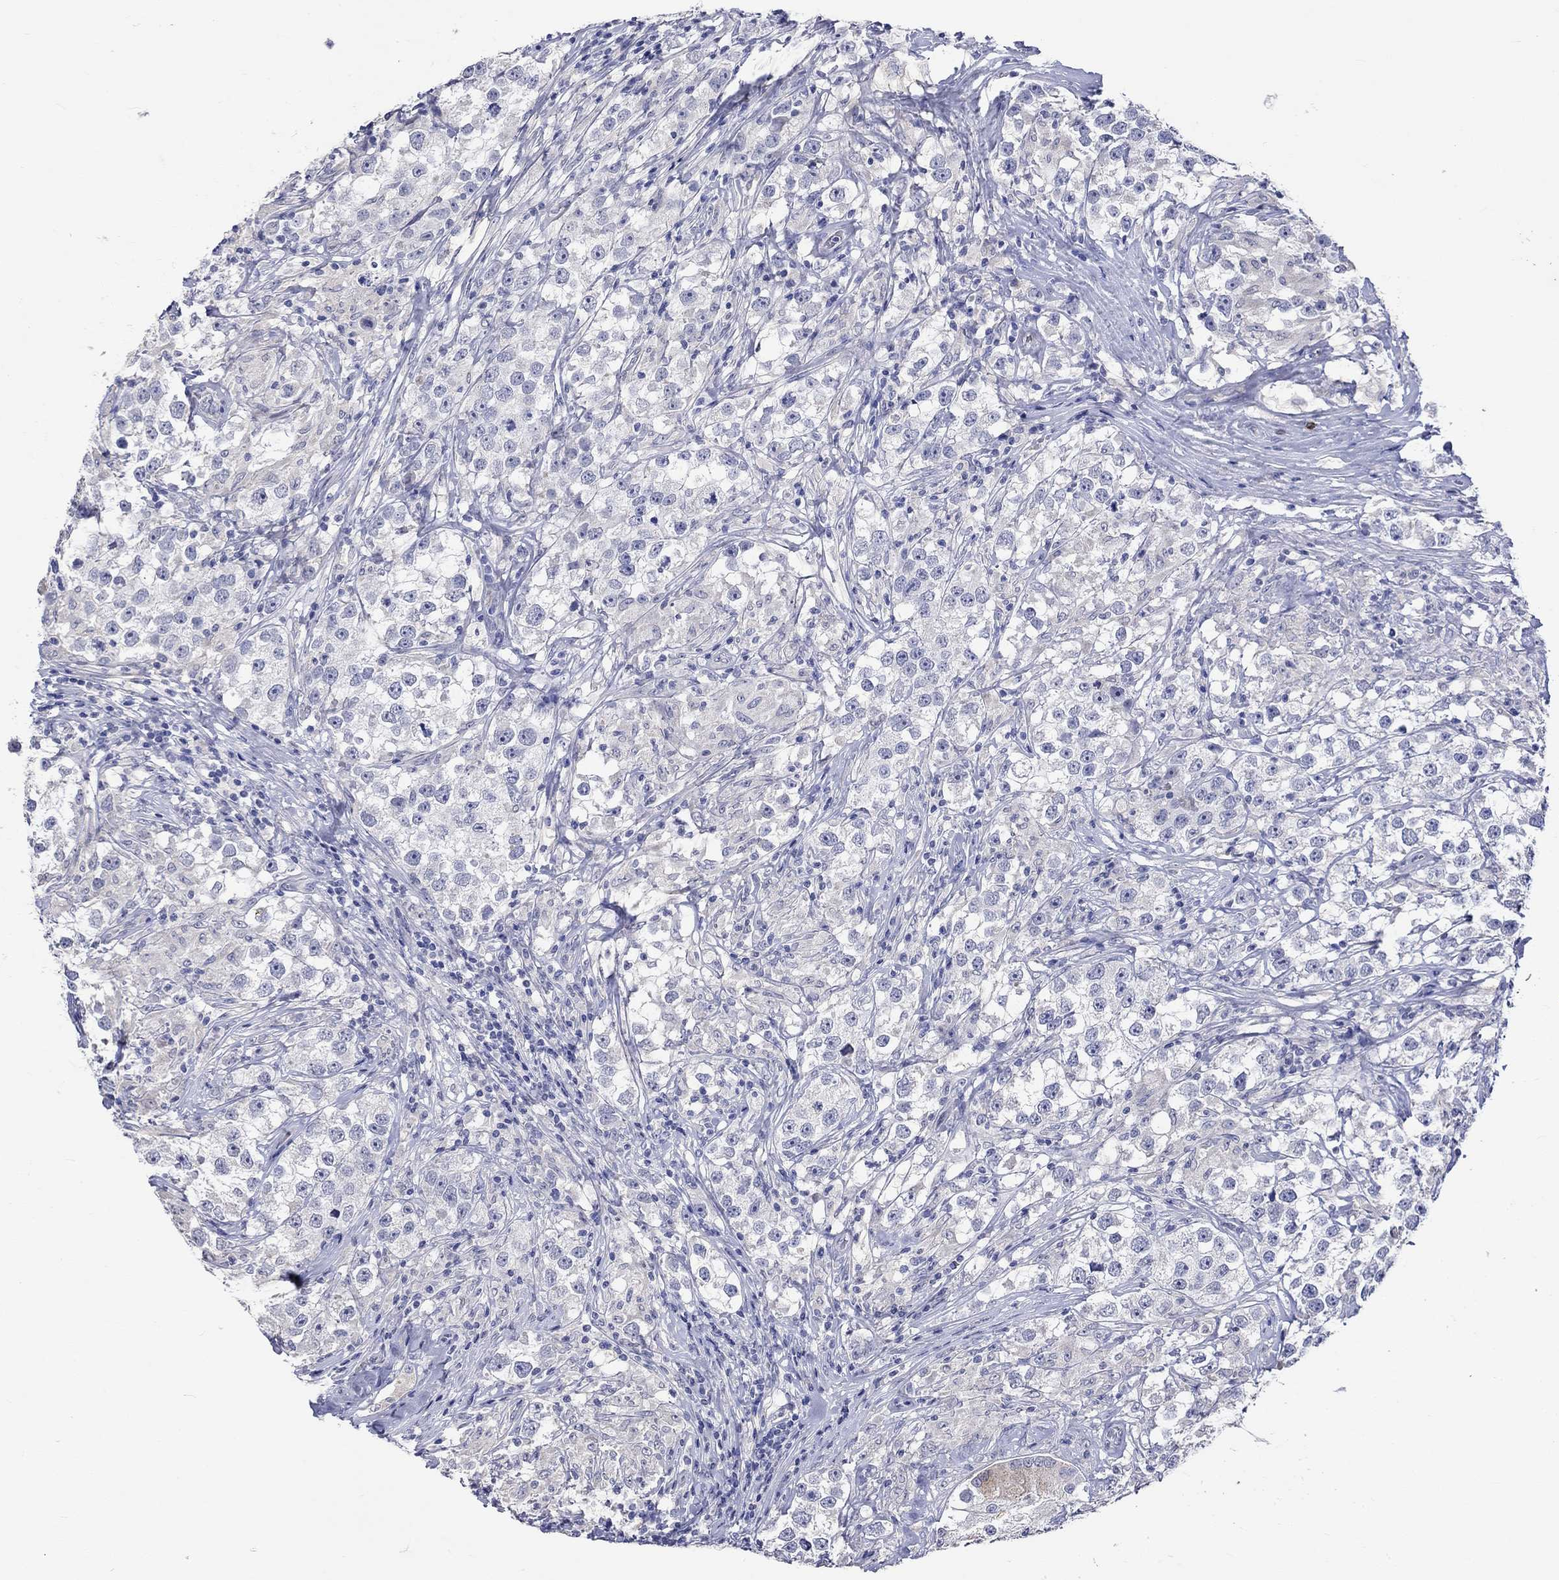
{"staining": {"intensity": "weak", "quantity": "<25%", "location": "cytoplasmic/membranous"}, "tissue": "testis cancer", "cell_type": "Tumor cells", "image_type": "cancer", "snomed": [{"axis": "morphology", "description": "Seminoma, NOS"}, {"axis": "topography", "description": "Testis"}], "caption": "This is an immunohistochemistry photomicrograph of testis cancer. There is no staining in tumor cells.", "gene": "CRYAB", "patient": {"sex": "male", "age": 46}}